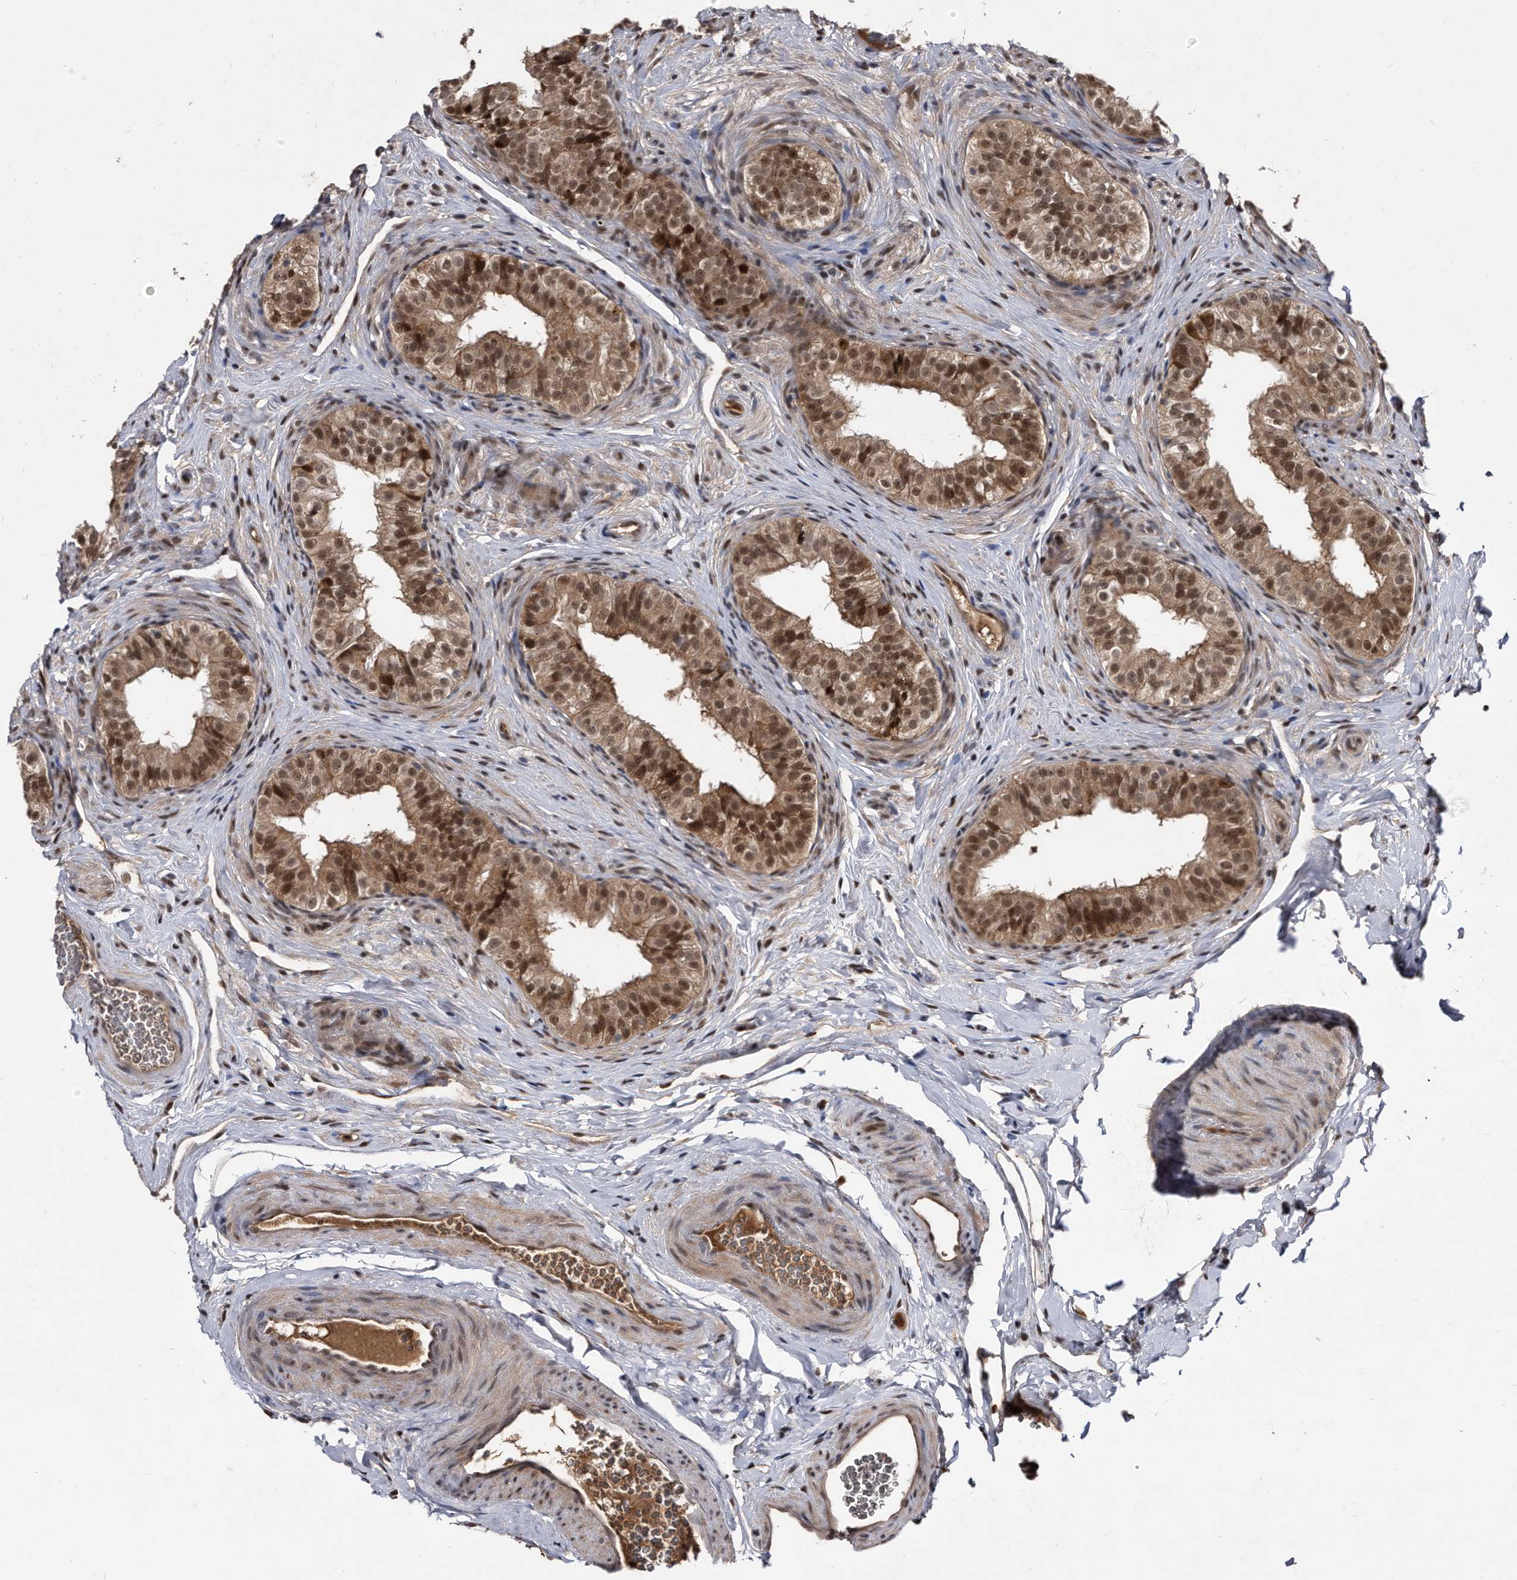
{"staining": {"intensity": "strong", "quantity": ">75%", "location": "cytoplasmic/membranous,nuclear"}, "tissue": "epididymis", "cell_type": "Glandular cells", "image_type": "normal", "snomed": [{"axis": "morphology", "description": "Normal tissue, NOS"}, {"axis": "topography", "description": "Epididymis"}], "caption": "IHC (DAB (3,3'-diaminobenzidine)) staining of unremarkable human epididymis demonstrates strong cytoplasmic/membranous,nuclear protein positivity in approximately >75% of glandular cells.", "gene": "RAD23B", "patient": {"sex": "male", "age": 49}}